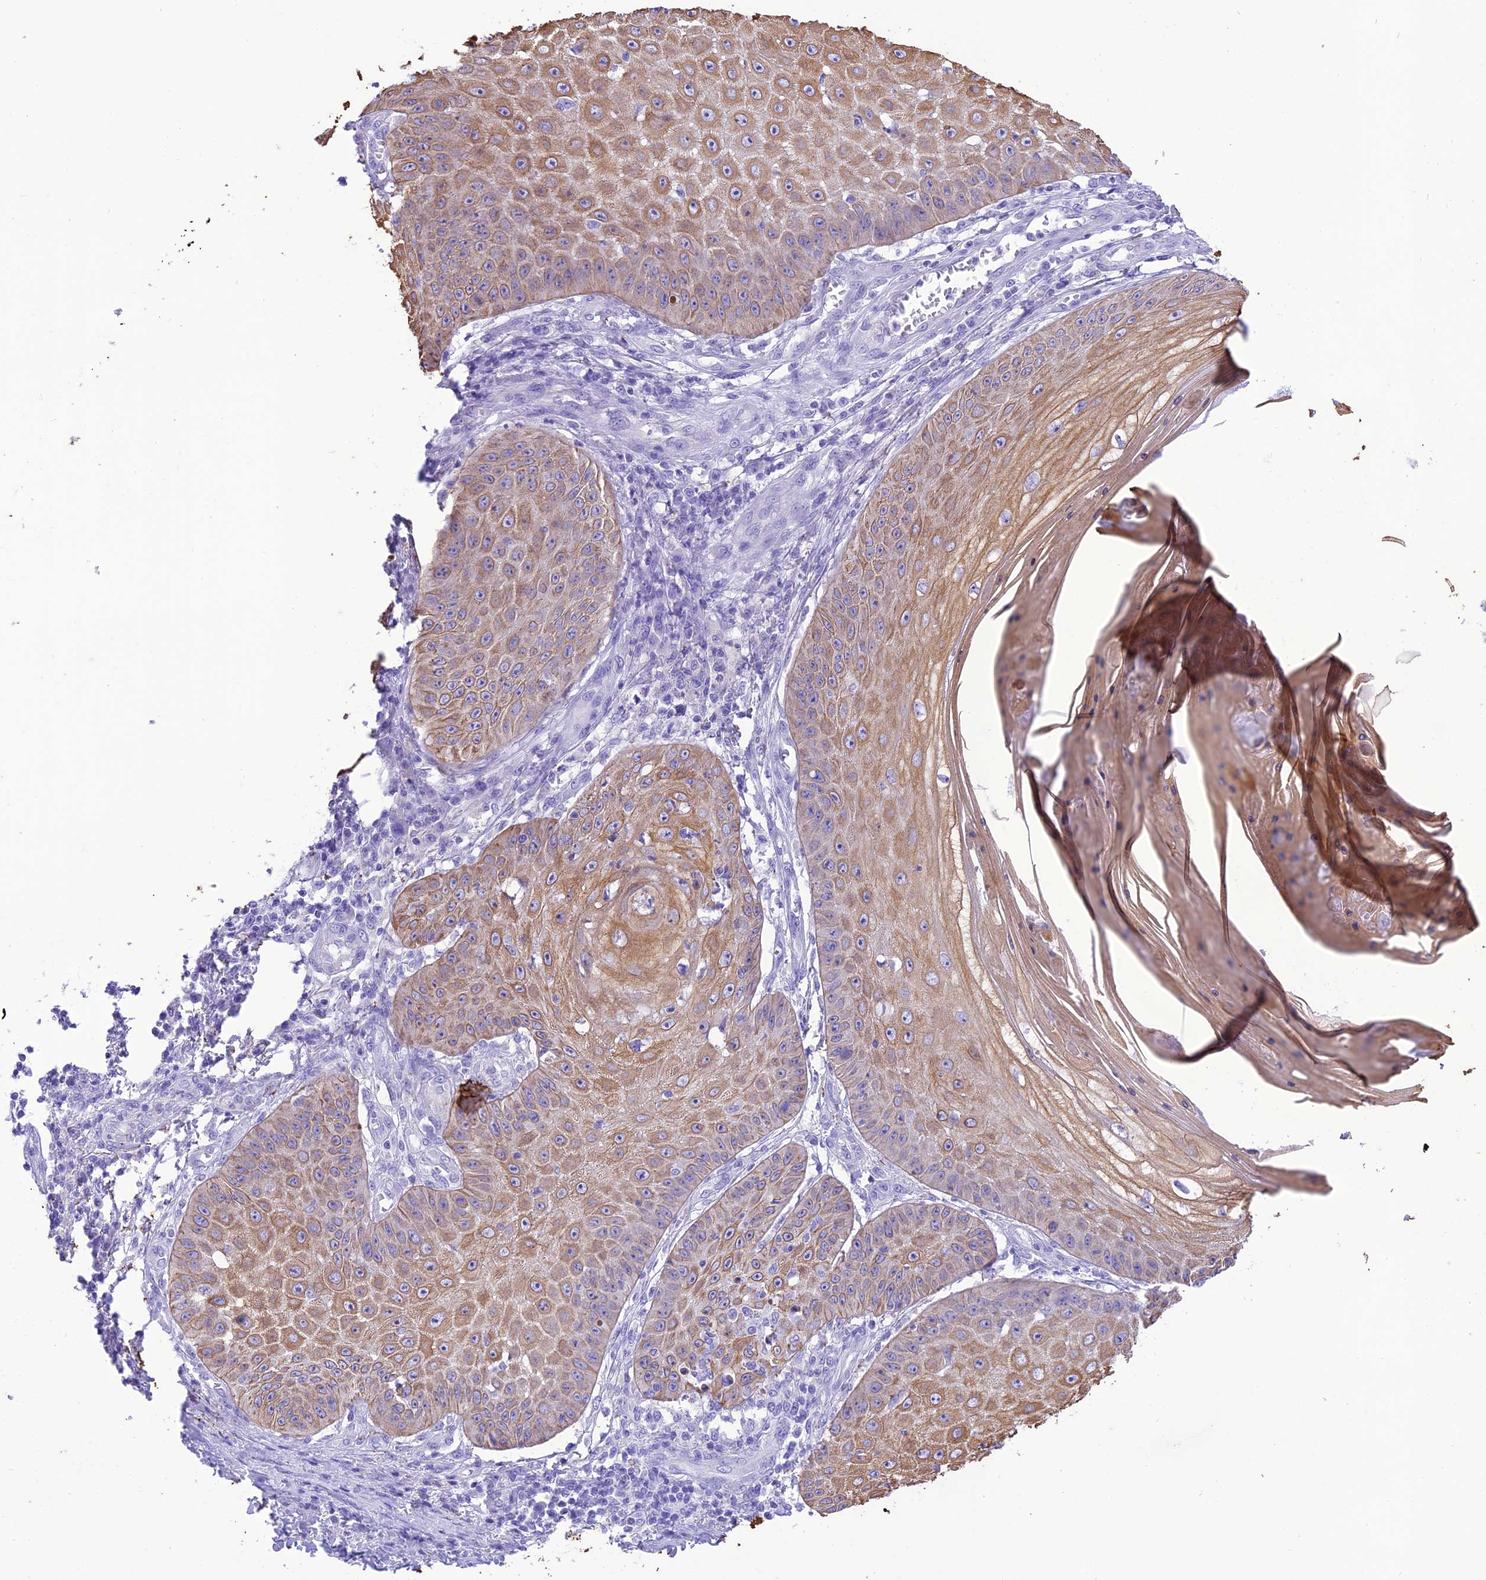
{"staining": {"intensity": "moderate", "quantity": "25%-75%", "location": "cytoplasmic/membranous"}, "tissue": "skin cancer", "cell_type": "Tumor cells", "image_type": "cancer", "snomed": [{"axis": "morphology", "description": "Squamous cell carcinoma, NOS"}, {"axis": "topography", "description": "Skin"}], "caption": "Moderate cytoplasmic/membranous expression for a protein is seen in about 25%-75% of tumor cells of skin cancer (squamous cell carcinoma) using IHC.", "gene": "VPS52", "patient": {"sex": "male", "age": 70}}